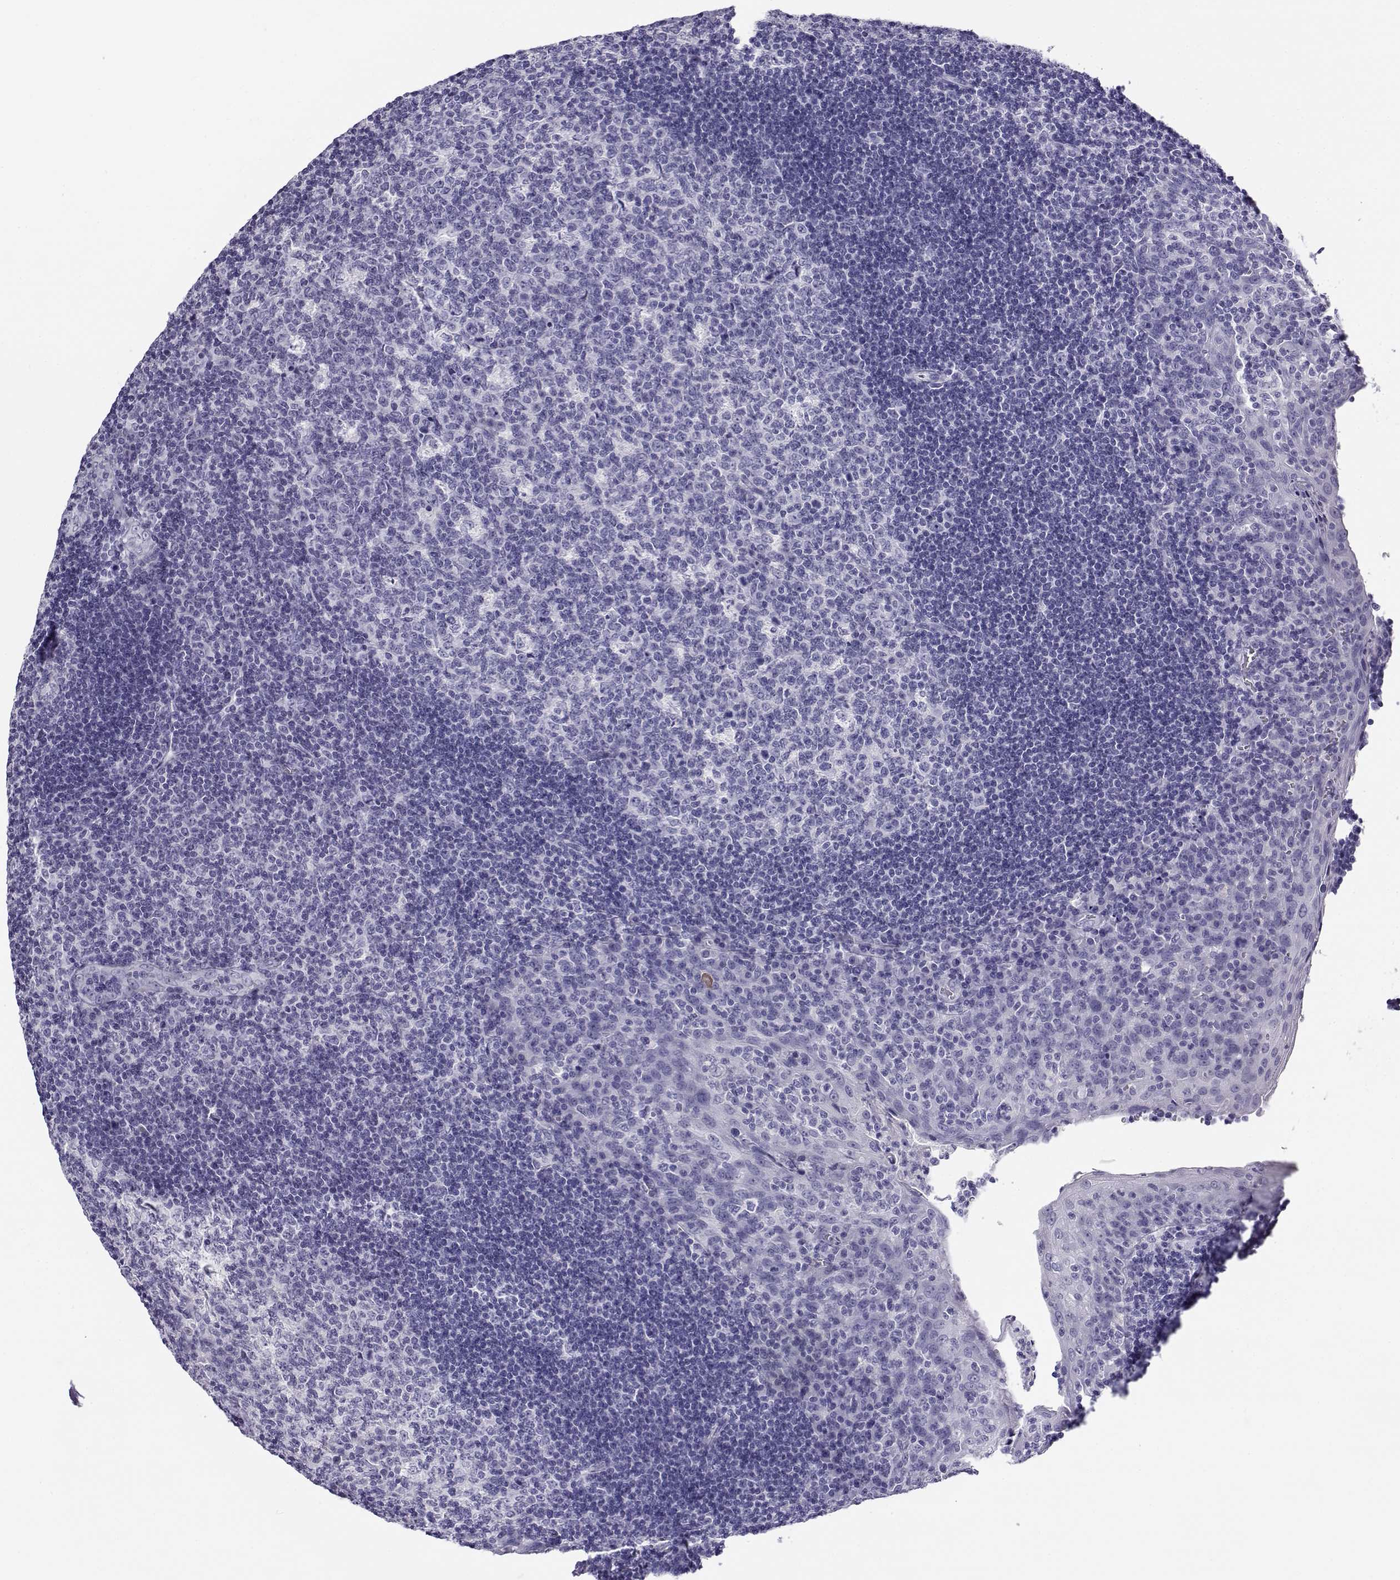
{"staining": {"intensity": "negative", "quantity": "none", "location": "none"}, "tissue": "tonsil", "cell_type": "Germinal center cells", "image_type": "normal", "snomed": [{"axis": "morphology", "description": "Normal tissue, NOS"}, {"axis": "topography", "description": "Tonsil"}], "caption": "Immunohistochemistry image of normal tonsil: human tonsil stained with DAB displays no significant protein expression in germinal center cells. (DAB IHC, high magnification).", "gene": "CABS1", "patient": {"sex": "male", "age": 17}}